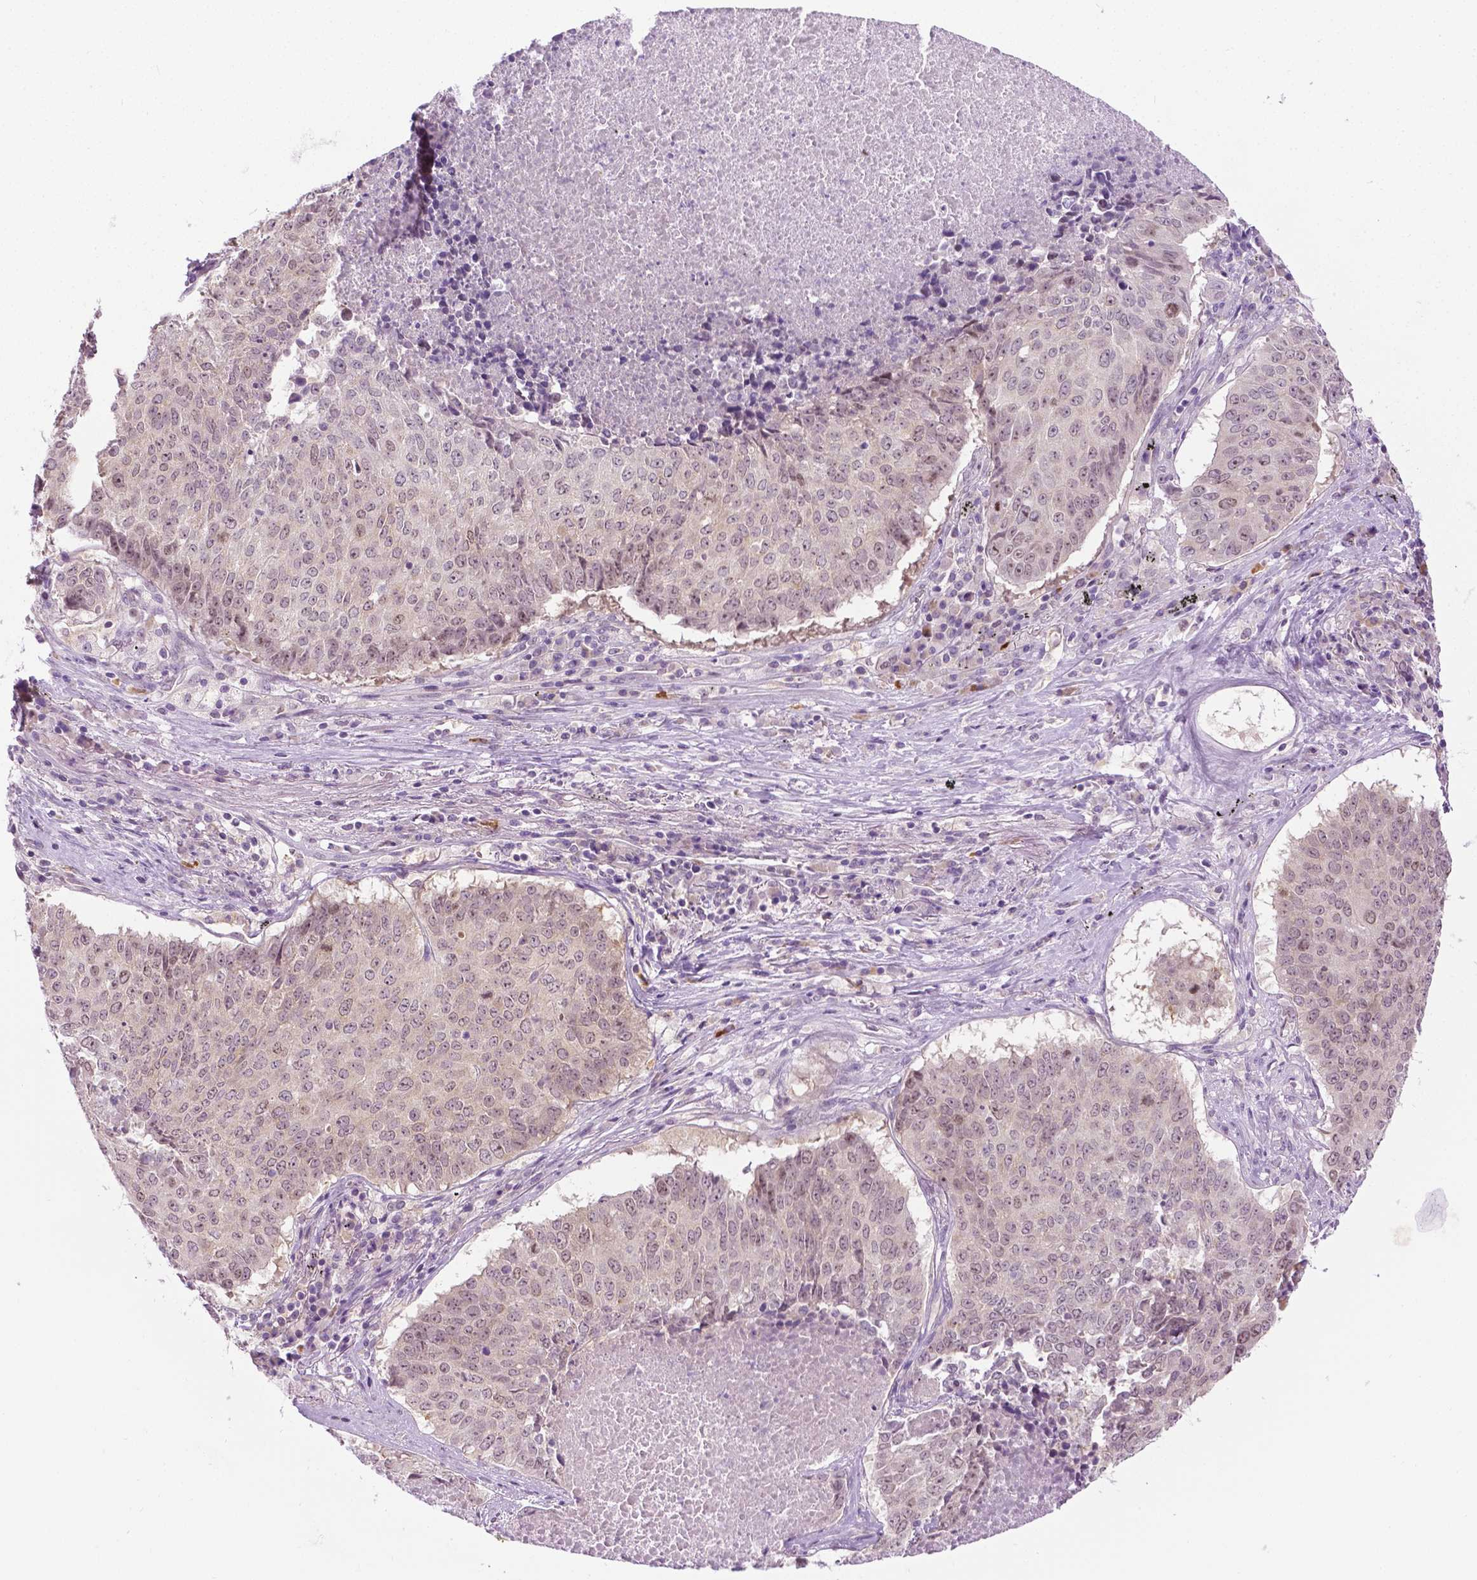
{"staining": {"intensity": "weak", "quantity": "25%-75%", "location": "nuclear"}, "tissue": "lung cancer", "cell_type": "Tumor cells", "image_type": "cancer", "snomed": [{"axis": "morphology", "description": "Normal tissue, NOS"}, {"axis": "morphology", "description": "Squamous cell carcinoma, NOS"}, {"axis": "topography", "description": "Bronchus"}, {"axis": "topography", "description": "Lung"}], "caption": "Lung cancer stained with immunohistochemistry (IHC) exhibits weak nuclear positivity in about 25%-75% of tumor cells.", "gene": "DENND4A", "patient": {"sex": "male", "age": 64}}